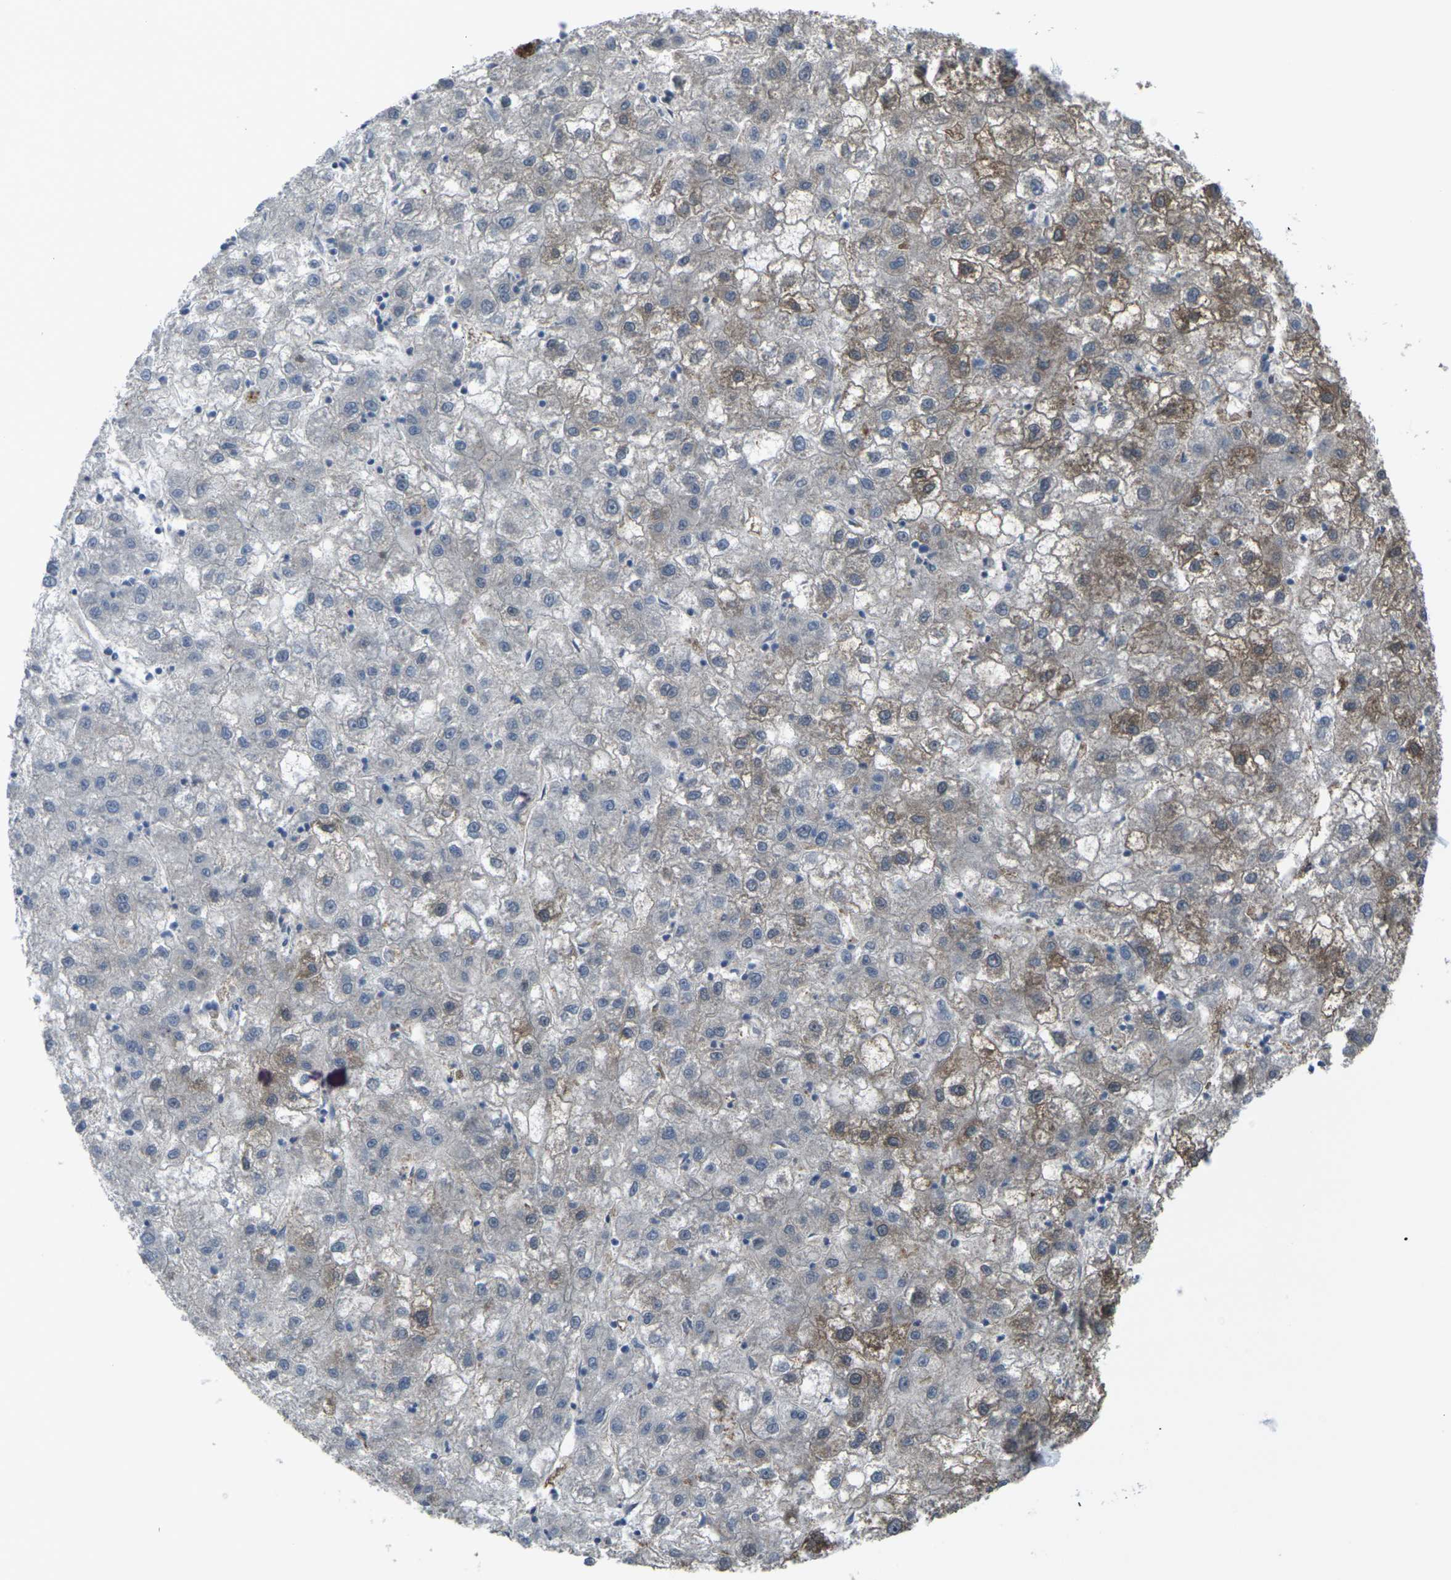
{"staining": {"intensity": "moderate", "quantity": "<25%", "location": "cytoplasmic/membranous"}, "tissue": "liver cancer", "cell_type": "Tumor cells", "image_type": "cancer", "snomed": [{"axis": "morphology", "description": "Carcinoma, Hepatocellular, NOS"}, {"axis": "topography", "description": "Liver"}], "caption": "A brown stain labels moderate cytoplasmic/membranous staining of a protein in liver hepatocellular carcinoma tumor cells.", "gene": "CCR10", "patient": {"sex": "male", "age": 72}}